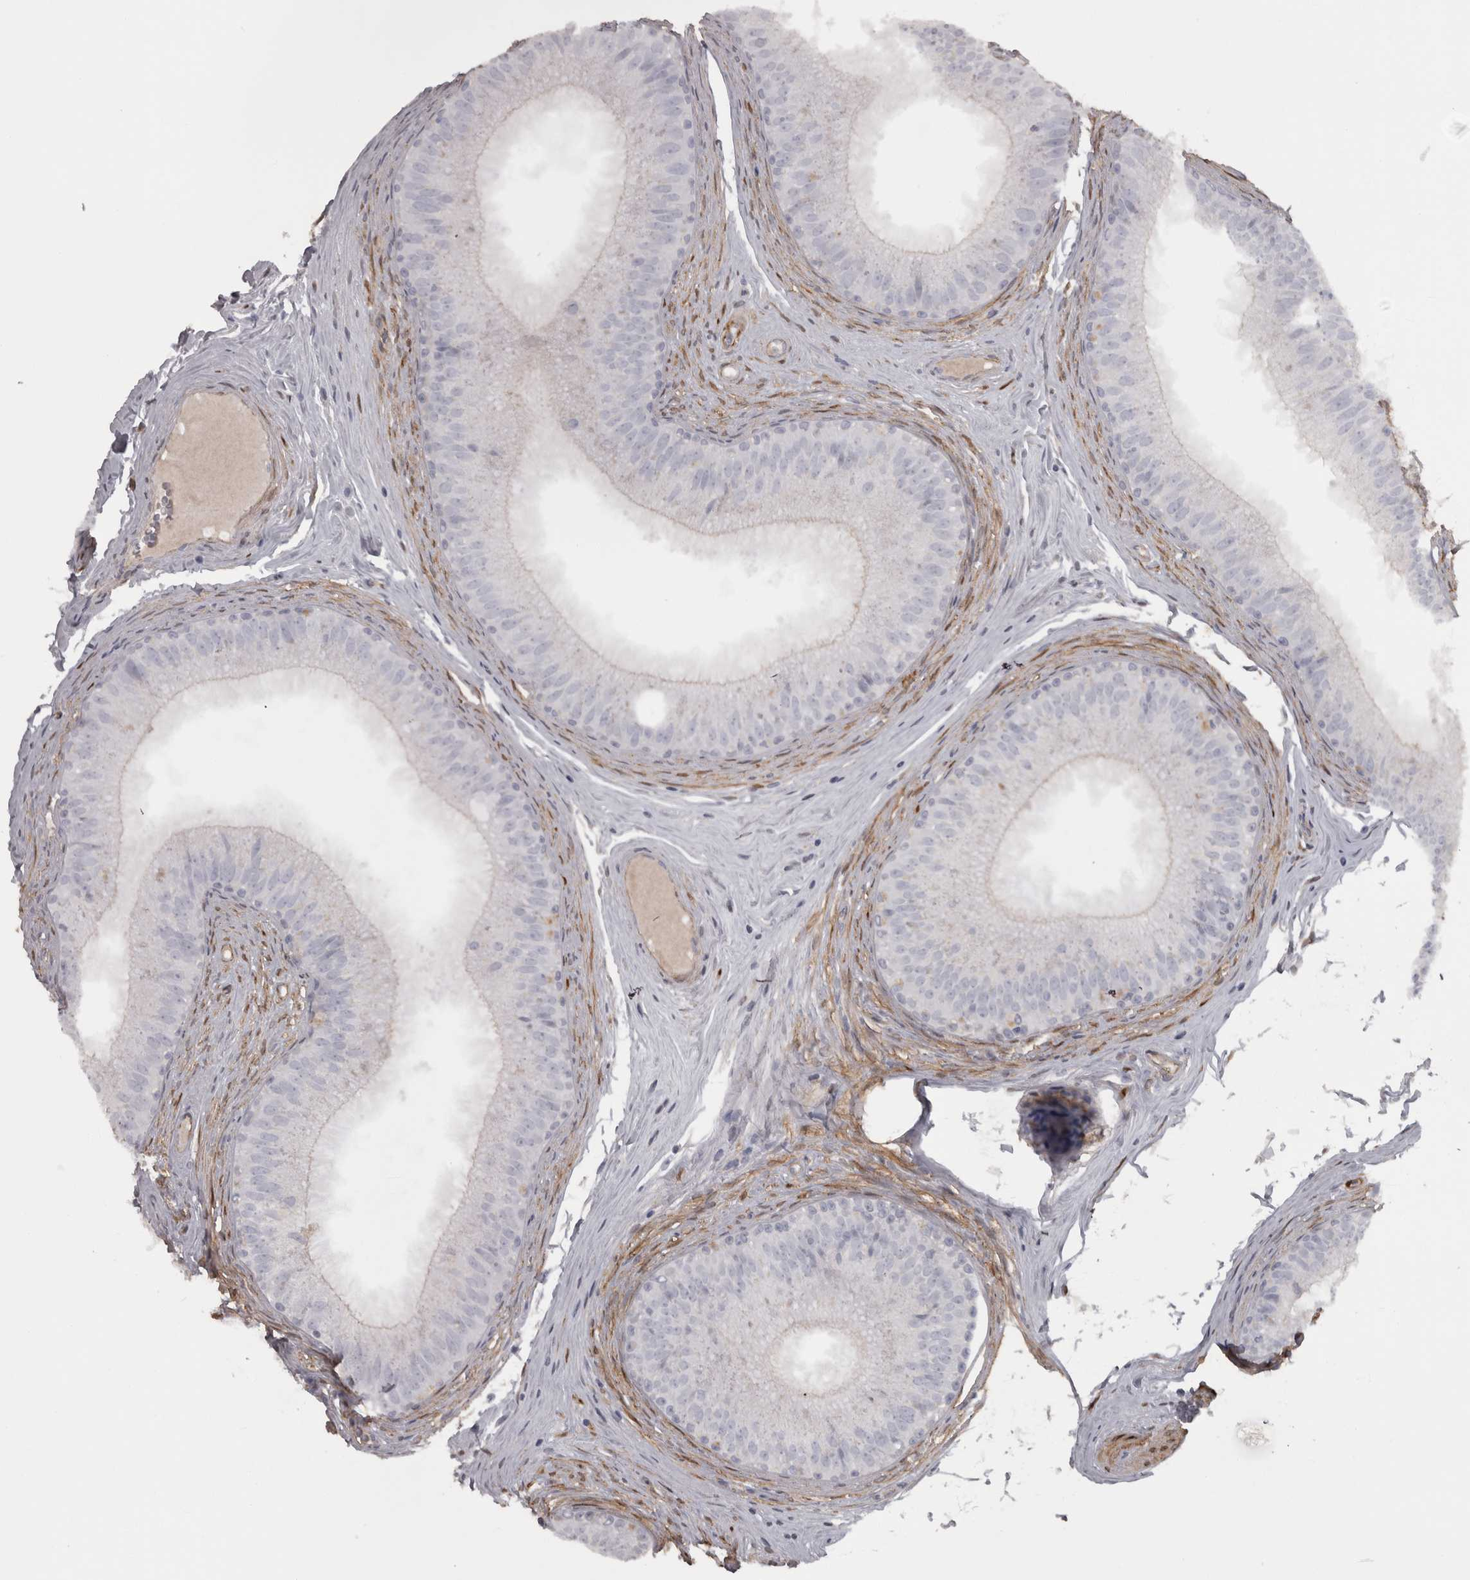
{"staining": {"intensity": "weak", "quantity": "<25%", "location": "cytoplasmic/membranous"}, "tissue": "epididymis", "cell_type": "Glandular cells", "image_type": "normal", "snomed": [{"axis": "morphology", "description": "Normal tissue, NOS"}, {"axis": "topography", "description": "Epididymis"}], "caption": "Glandular cells show no significant staining in unremarkable epididymis. (Stains: DAB IHC with hematoxylin counter stain, Microscopy: brightfield microscopy at high magnification).", "gene": "PPP1R12B", "patient": {"sex": "male", "age": 32}}